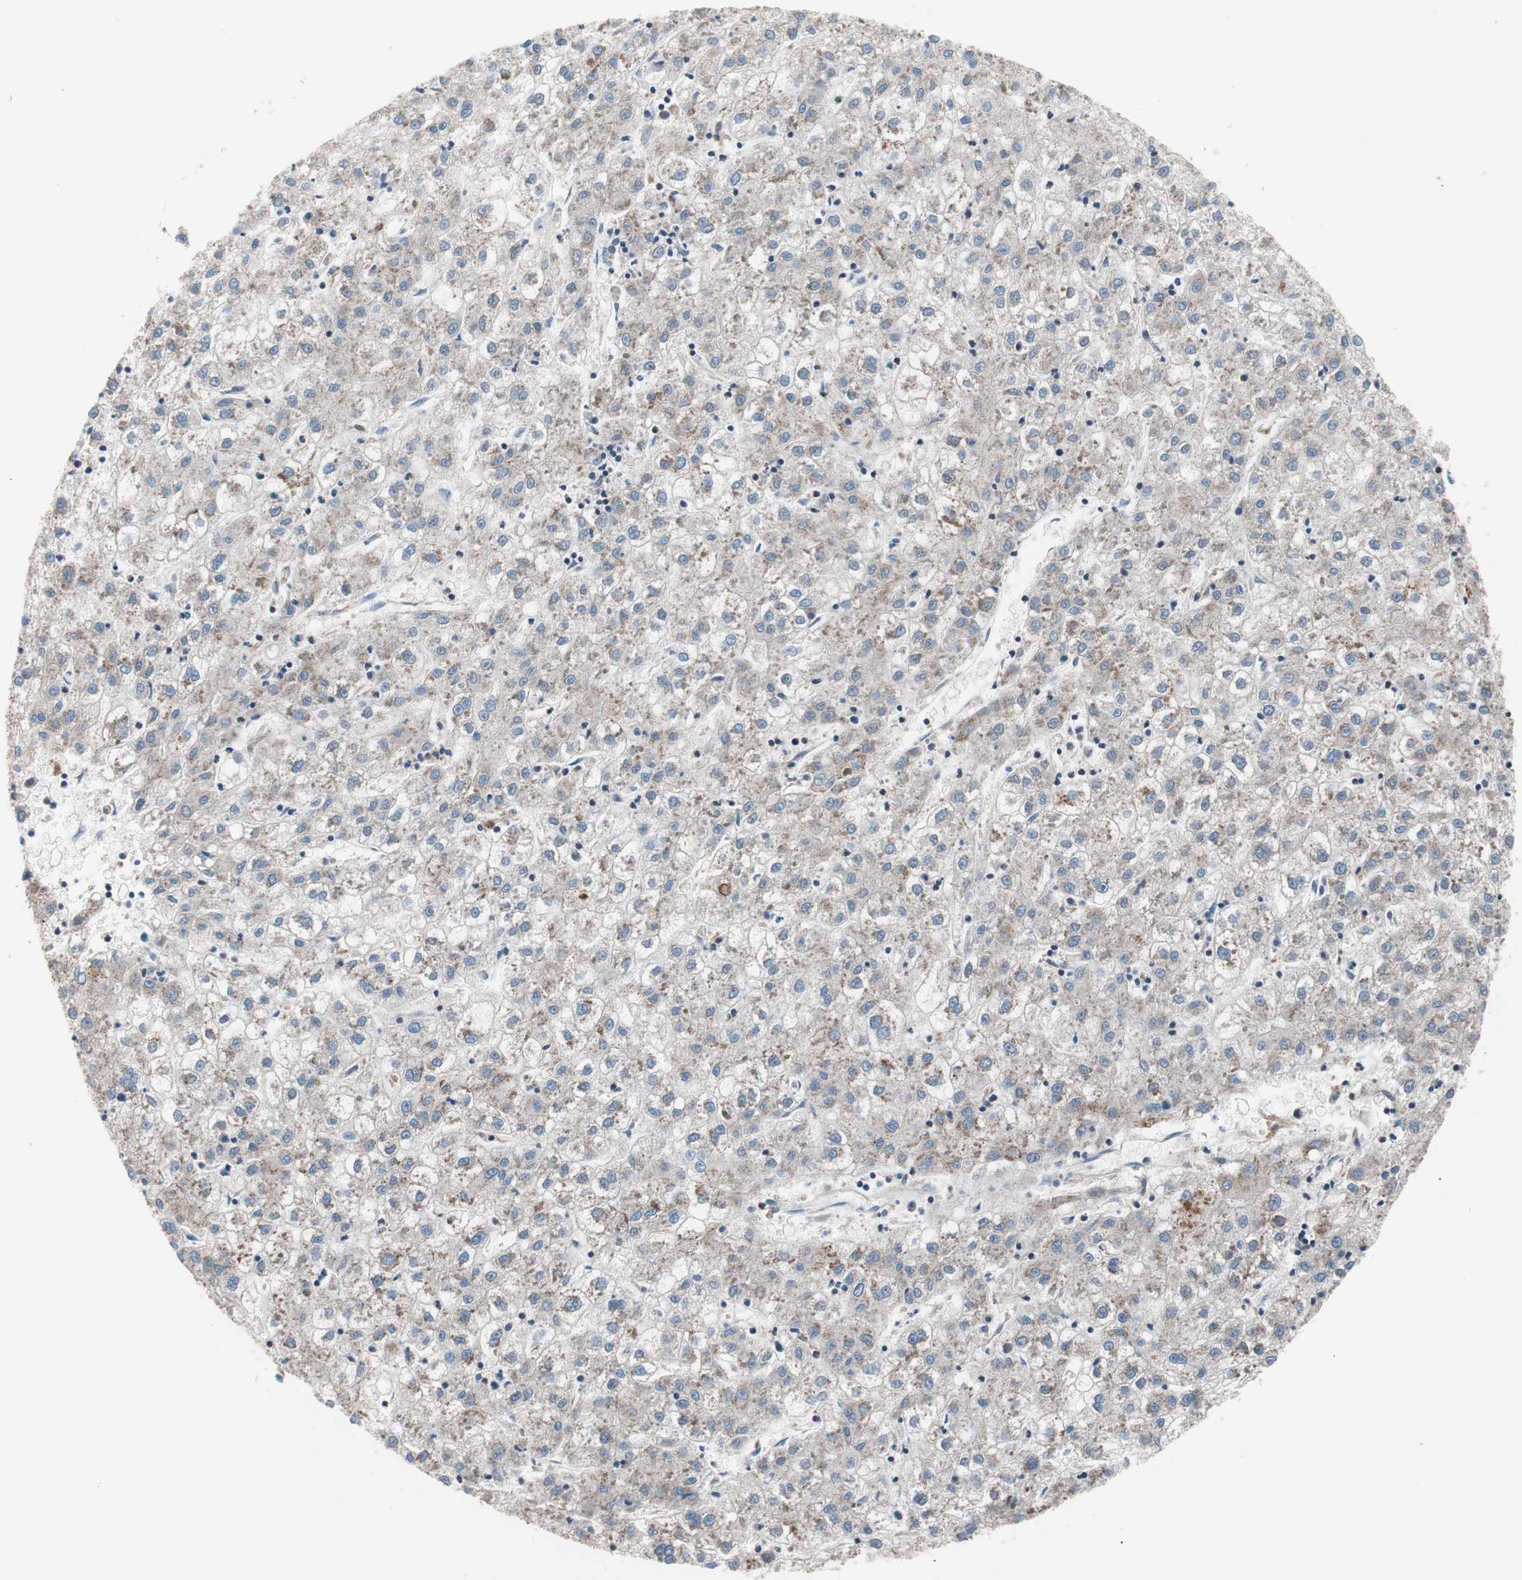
{"staining": {"intensity": "weak", "quantity": ">75%", "location": "cytoplasmic/membranous"}, "tissue": "liver cancer", "cell_type": "Tumor cells", "image_type": "cancer", "snomed": [{"axis": "morphology", "description": "Carcinoma, Hepatocellular, NOS"}, {"axis": "topography", "description": "Liver"}], "caption": "Tumor cells exhibit low levels of weak cytoplasmic/membranous positivity in about >75% of cells in liver hepatocellular carcinoma. The staining was performed using DAB, with brown indicating positive protein expression. Nuclei are stained blue with hematoxylin.", "gene": "PIK3R1", "patient": {"sex": "male", "age": 72}}